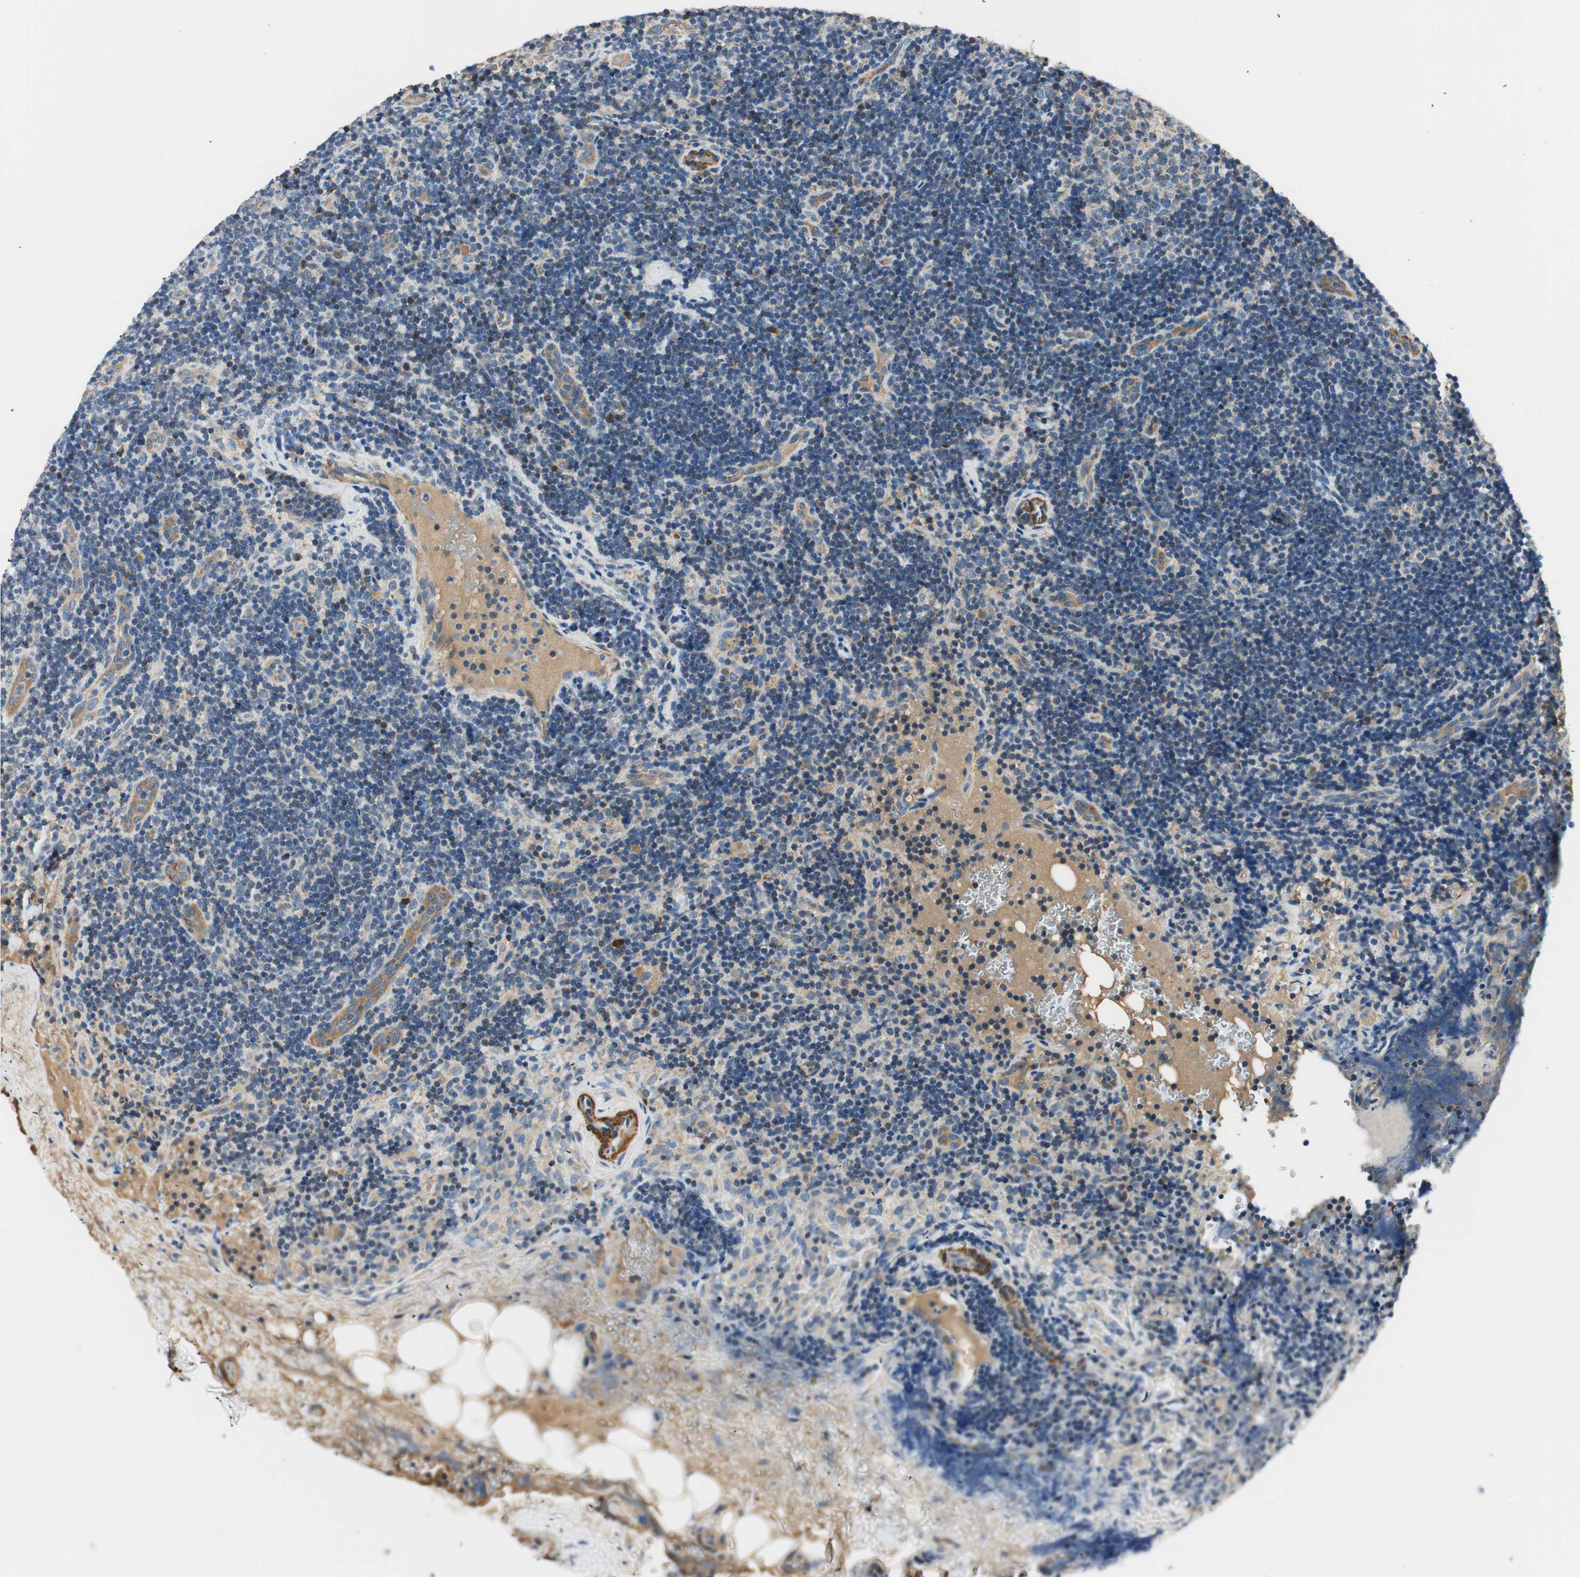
{"staining": {"intensity": "weak", "quantity": "<25%", "location": "cytoplasmic/membranous"}, "tissue": "lymph node", "cell_type": "Germinal center cells", "image_type": "normal", "snomed": [{"axis": "morphology", "description": "Normal tissue, NOS"}, {"axis": "topography", "description": "Lymph node"}], "caption": "This is an IHC histopathology image of benign human lymph node. There is no expression in germinal center cells.", "gene": "RORB", "patient": {"sex": "female", "age": 14}}